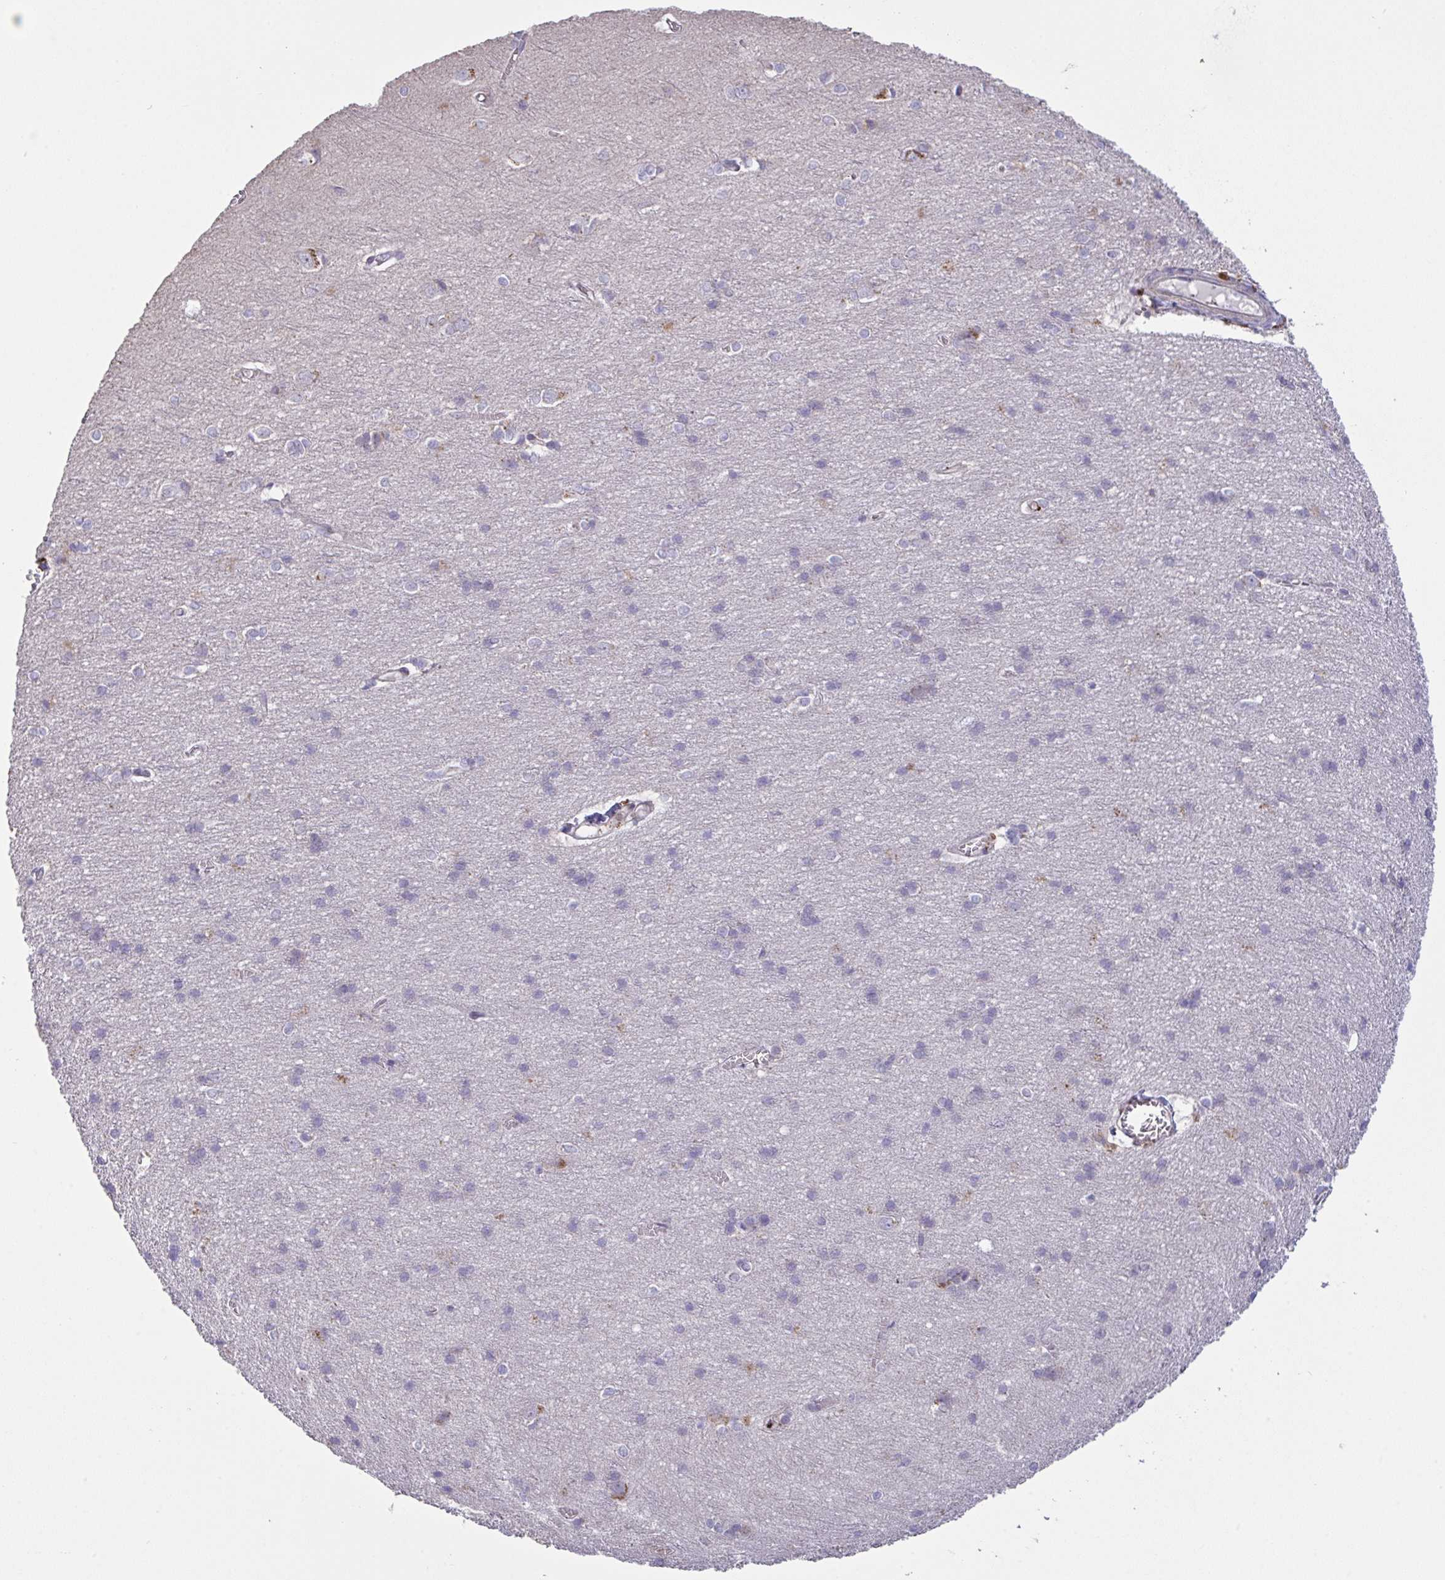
{"staining": {"intensity": "negative", "quantity": "none", "location": "none"}, "tissue": "cerebral cortex", "cell_type": "Endothelial cells", "image_type": "normal", "snomed": [{"axis": "morphology", "description": "Normal tissue, NOS"}, {"axis": "topography", "description": "Cerebral cortex"}], "caption": "Immunohistochemical staining of normal human cerebral cortex displays no significant staining in endothelial cells. (Stains: DAB (3,3'-diaminobenzidine) IHC with hematoxylin counter stain, Microscopy: brightfield microscopy at high magnification).", "gene": "MICOS10", "patient": {"sex": "male", "age": 37}}